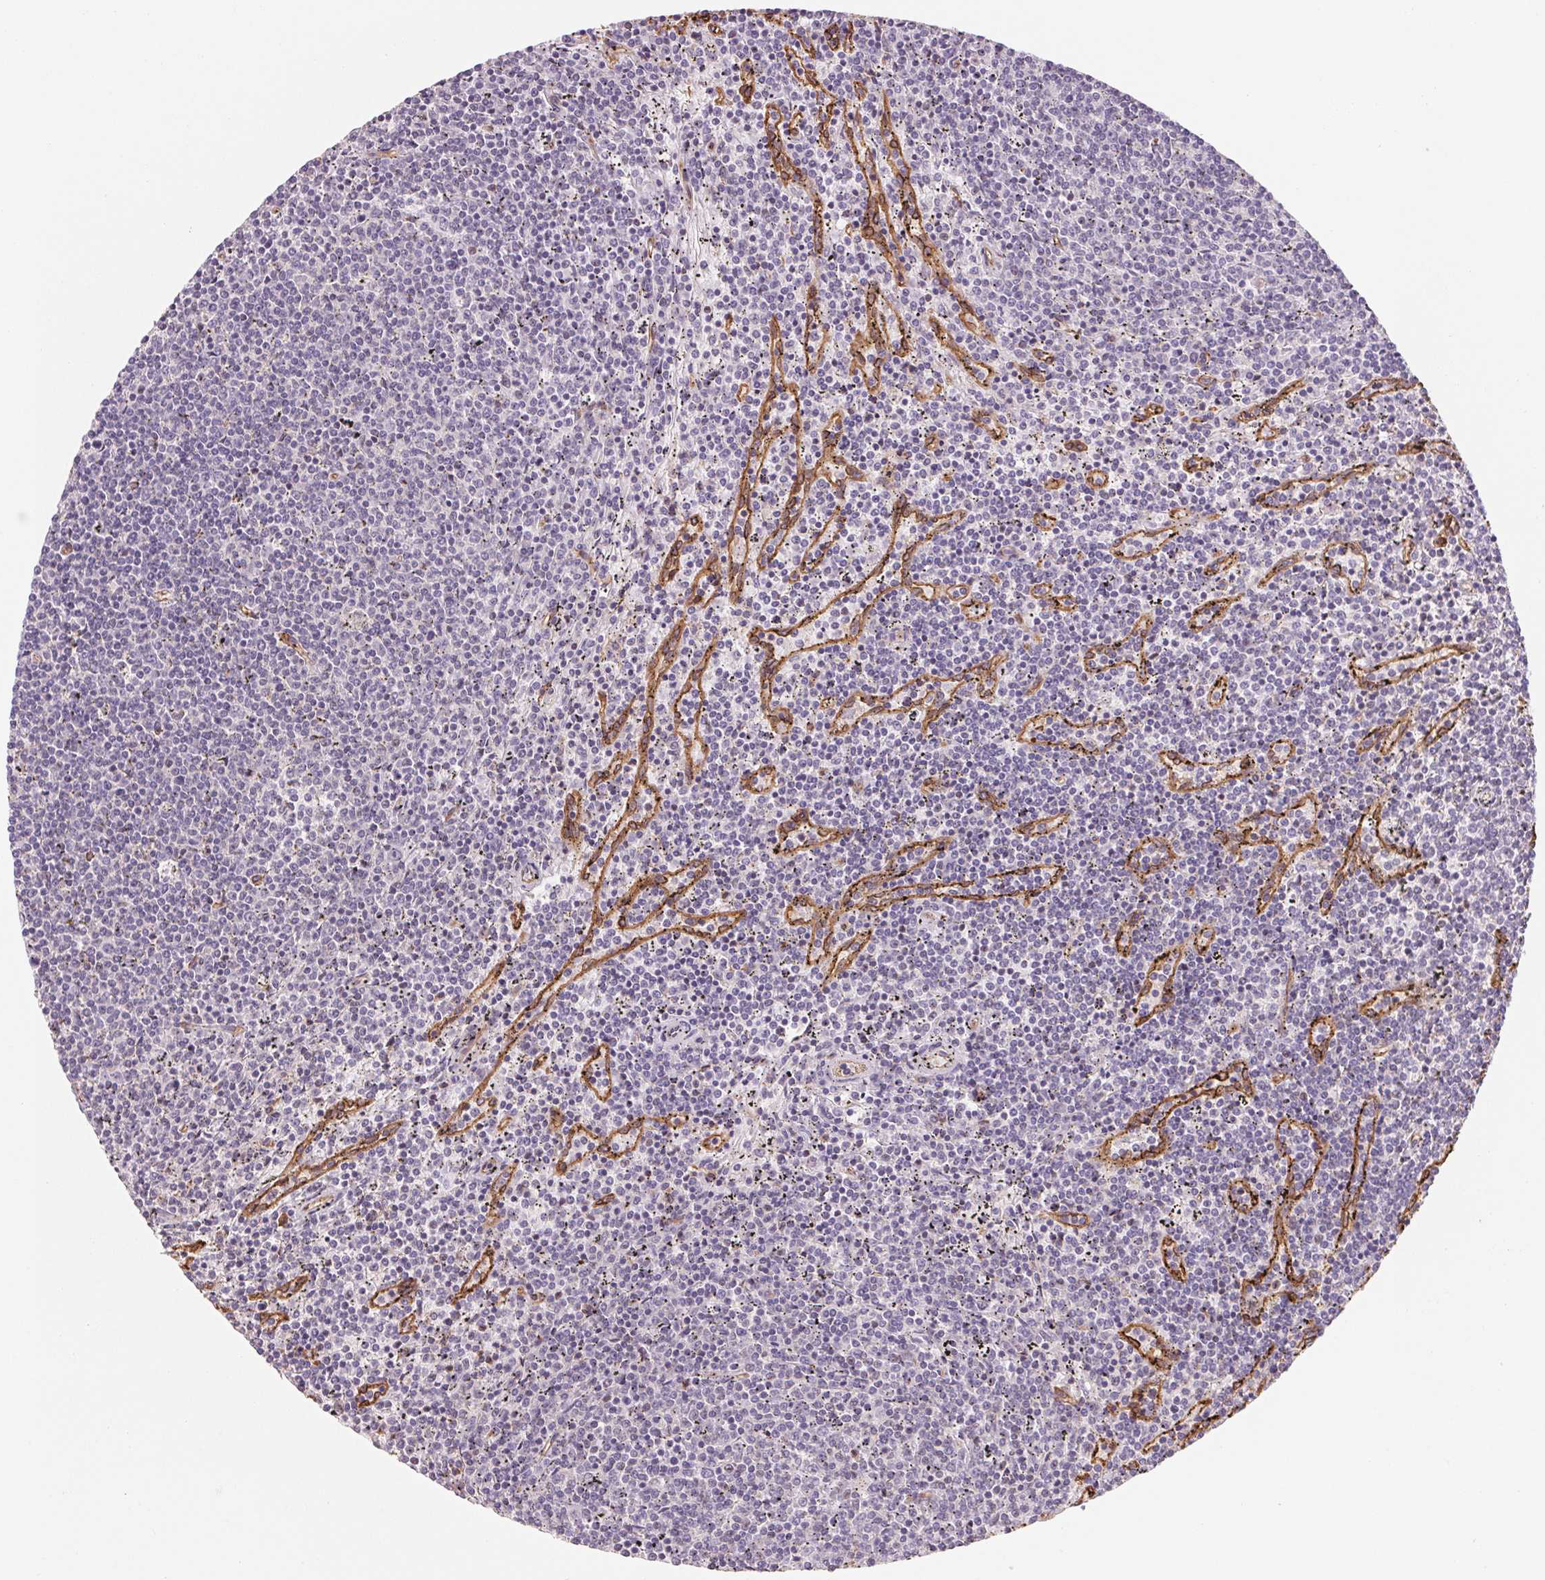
{"staining": {"intensity": "negative", "quantity": "none", "location": "none"}, "tissue": "lymphoma", "cell_type": "Tumor cells", "image_type": "cancer", "snomed": [{"axis": "morphology", "description": "Malignant lymphoma, non-Hodgkin's type, Low grade"}, {"axis": "topography", "description": "Spleen"}], "caption": "This micrograph is of low-grade malignant lymphoma, non-Hodgkin's type stained with IHC to label a protein in brown with the nuclei are counter-stained blue. There is no staining in tumor cells.", "gene": "ANKRD13B", "patient": {"sex": "female", "age": 50}}